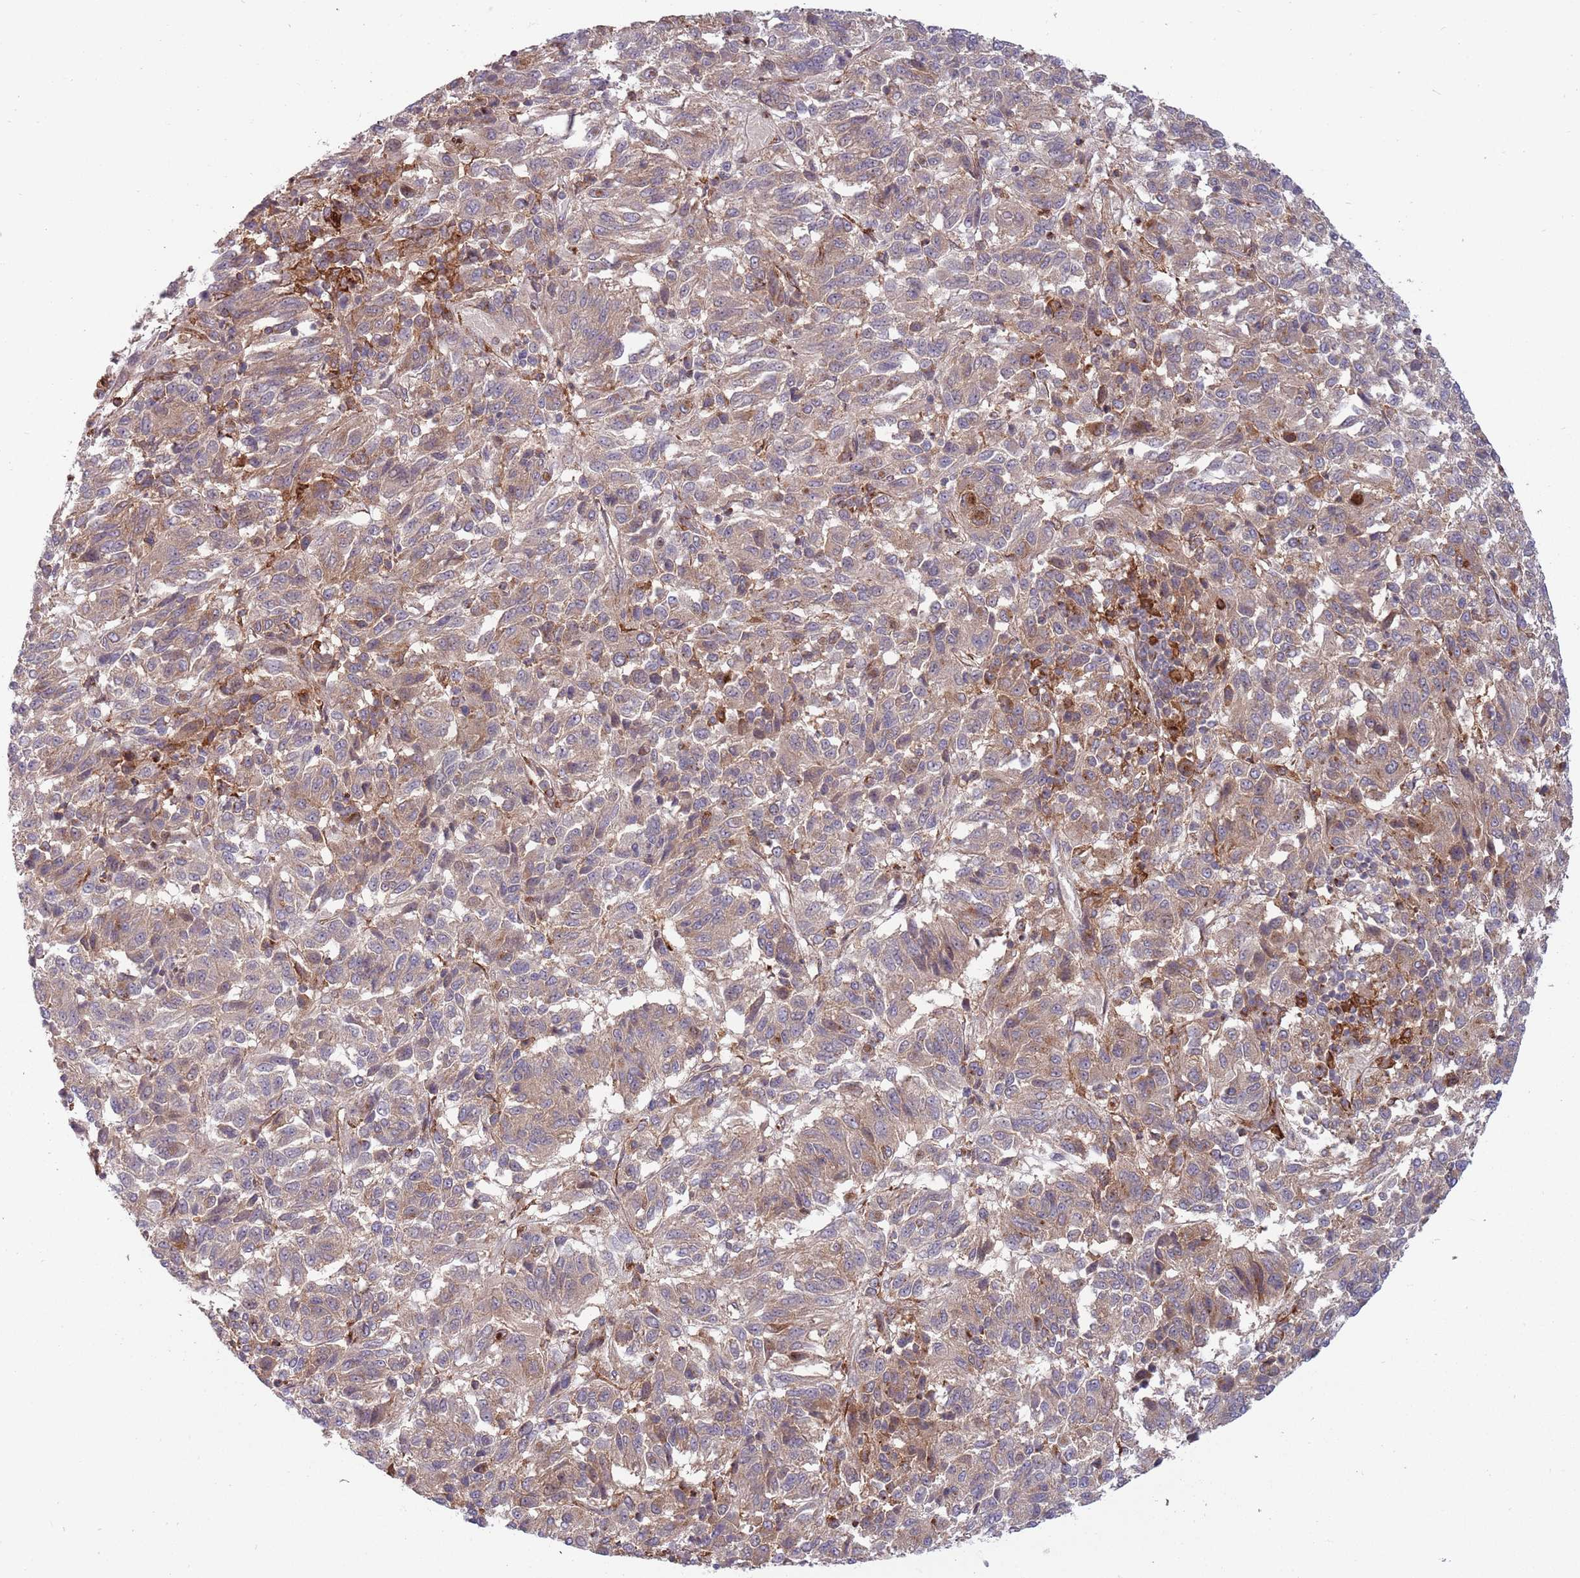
{"staining": {"intensity": "weak", "quantity": "25%-75%", "location": "cytoplasmic/membranous"}, "tissue": "melanoma", "cell_type": "Tumor cells", "image_type": "cancer", "snomed": [{"axis": "morphology", "description": "Malignant melanoma, Metastatic site"}, {"axis": "topography", "description": "Lung"}], "caption": "Melanoma was stained to show a protein in brown. There is low levels of weak cytoplasmic/membranous positivity in approximately 25%-75% of tumor cells. The staining was performed using DAB to visualize the protein expression in brown, while the nuclei were stained in blue with hematoxylin (Magnification: 20x).", "gene": "BTBD7", "patient": {"sex": "male", "age": 64}}